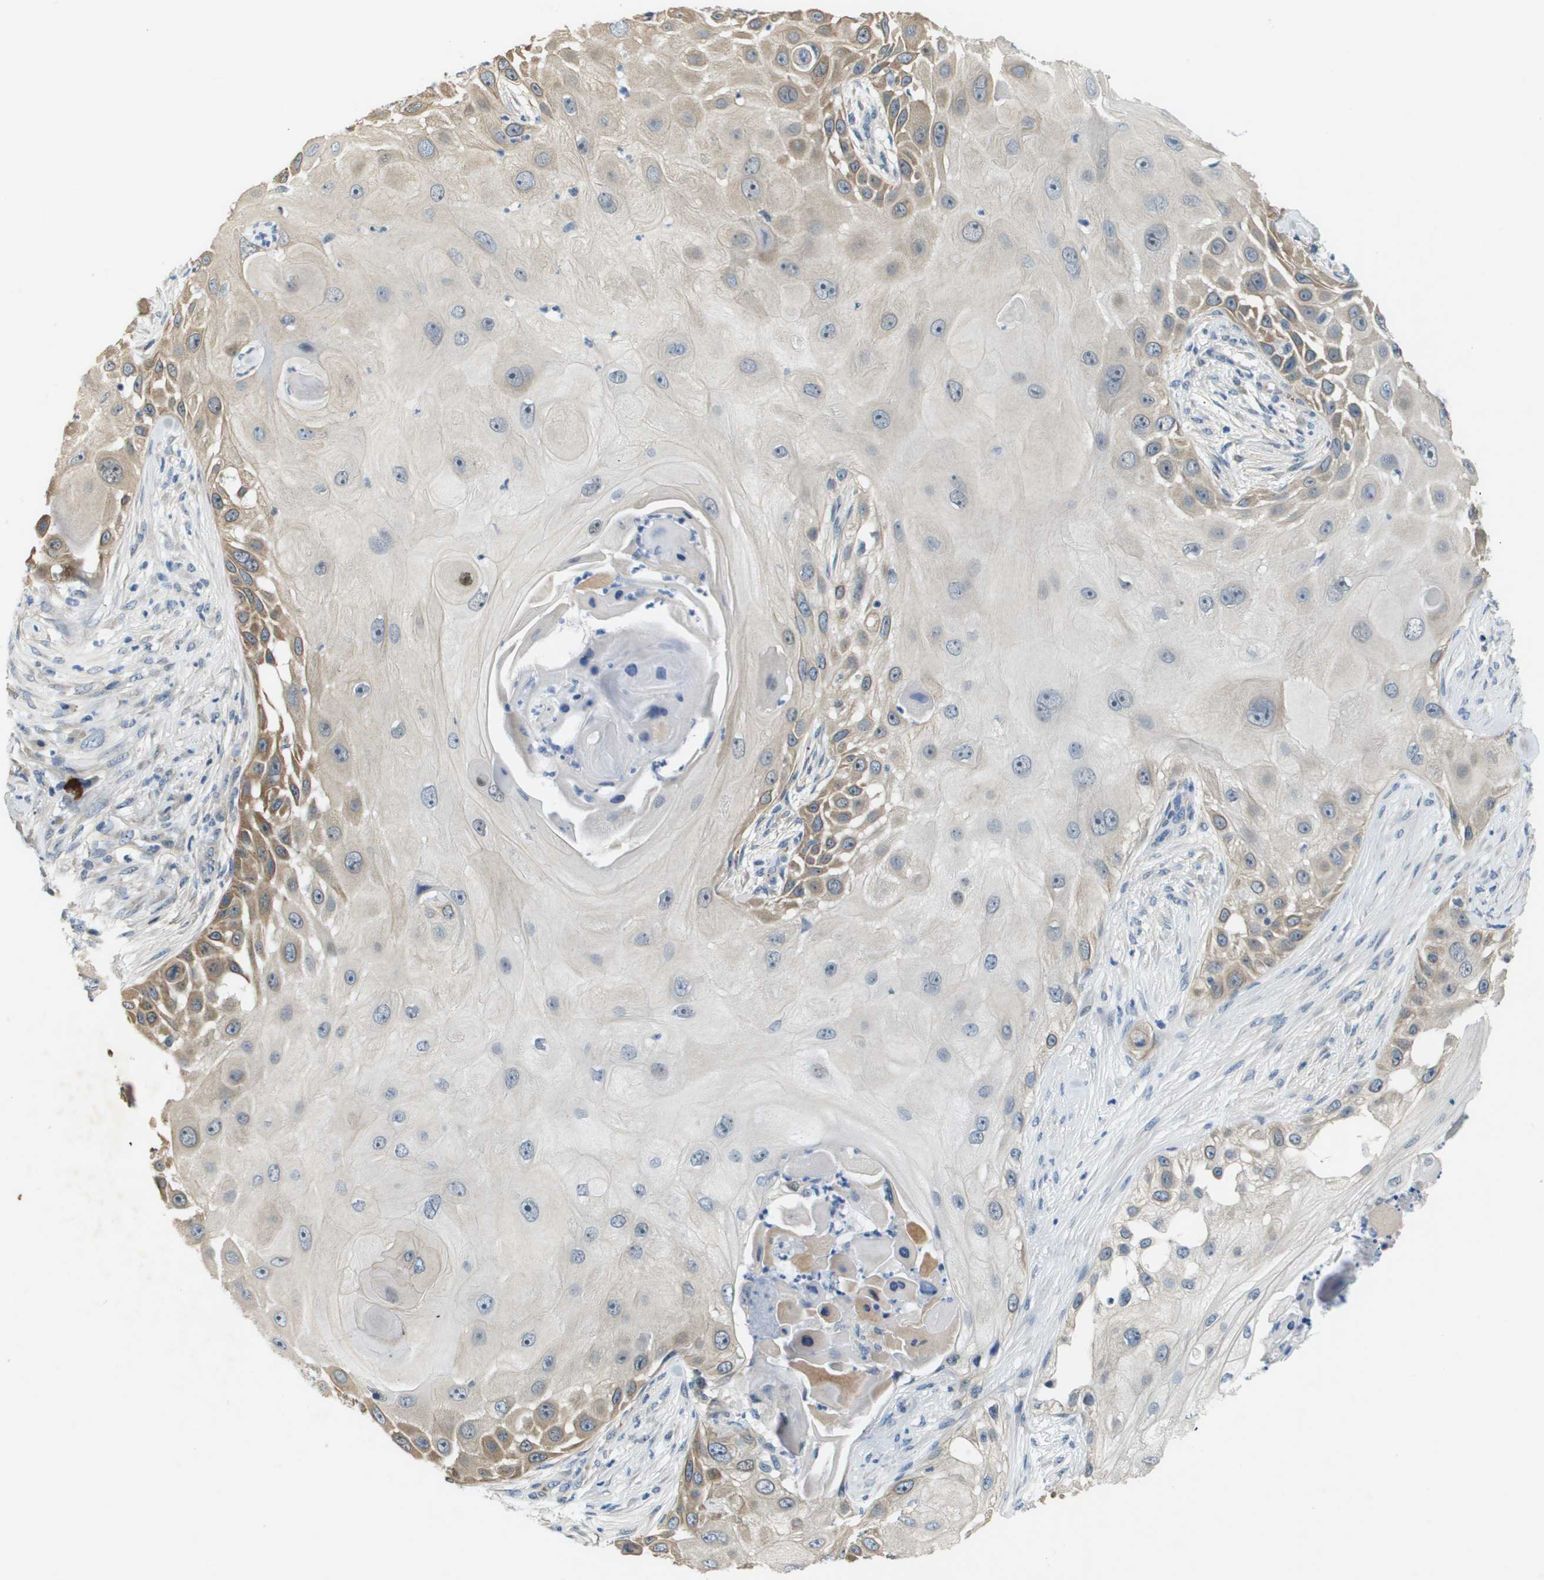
{"staining": {"intensity": "moderate", "quantity": "<25%", "location": "cytoplasmic/membranous"}, "tissue": "skin cancer", "cell_type": "Tumor cells", "image_type": "cancer", "snomed": [{"axis": "morphology", "description": "Squamous cell carcinoma, NOS"}, {"axis": "topography", "description": "Skin"}], "caption": "Squamous cell carcinoma (skin) stained with a protein marker displays moderate staining in tumor cells.", "gene": "OTUD5", "patient": {"sex": "female", "age": 44}}